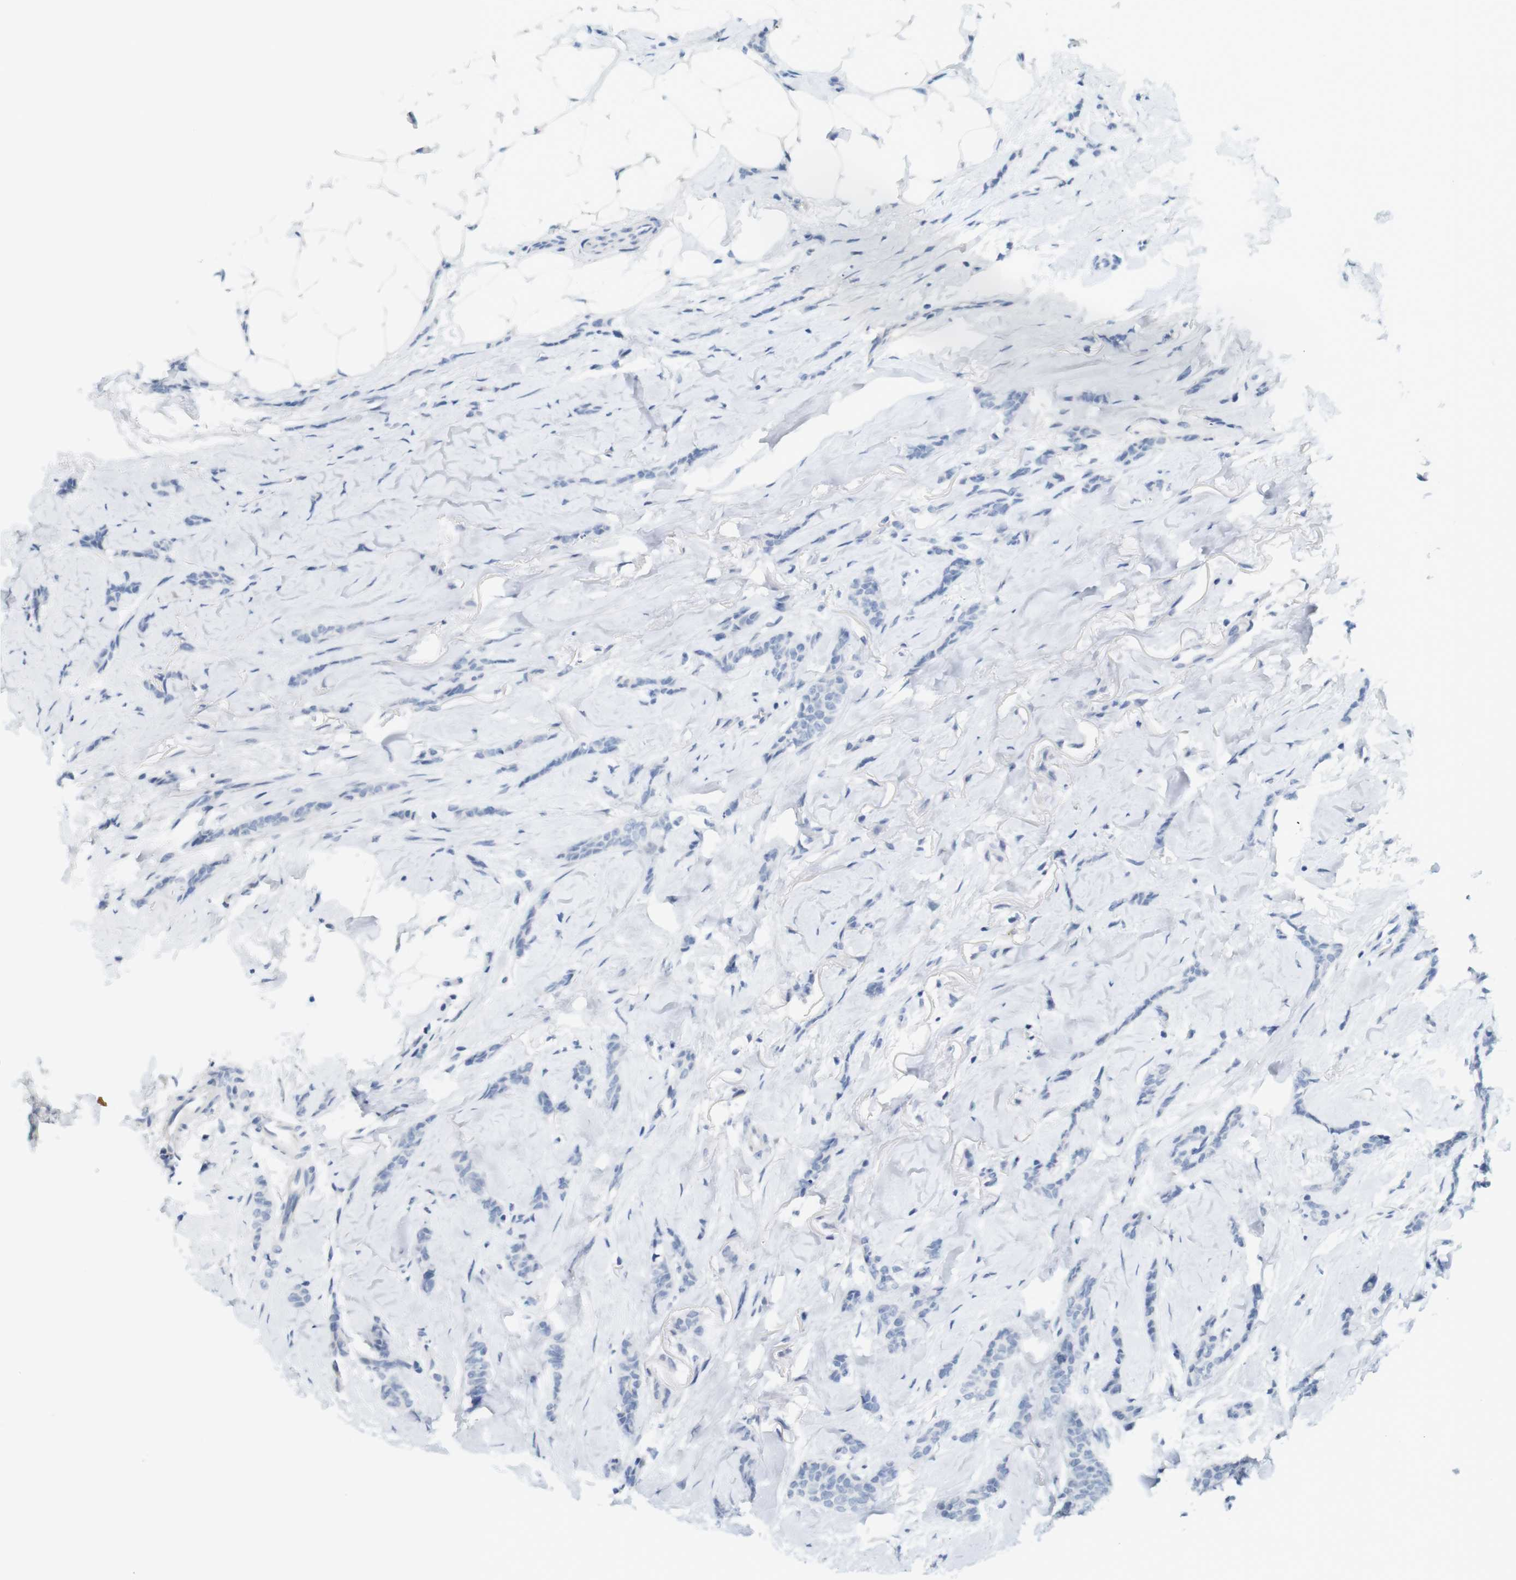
{"staining": {"intensity": "negative", "quantity": "none", "location": "none"}, "tissue": "breast cancer", "cell_type": "Tumor cells", "image_type": "cancer", "snomed": [{"axis": "morphology", "description": "Lobular carcinoma"}, {"axis": "topography", "description": "Skin"}, {"axis": "topography", "description": "Breast"}], "caption": "An image of breast cancer stained for a protein displays no brown staining in tumor cells.", "gene": "CREB3L2", "patient": {"sex": "female", "age": 46}}